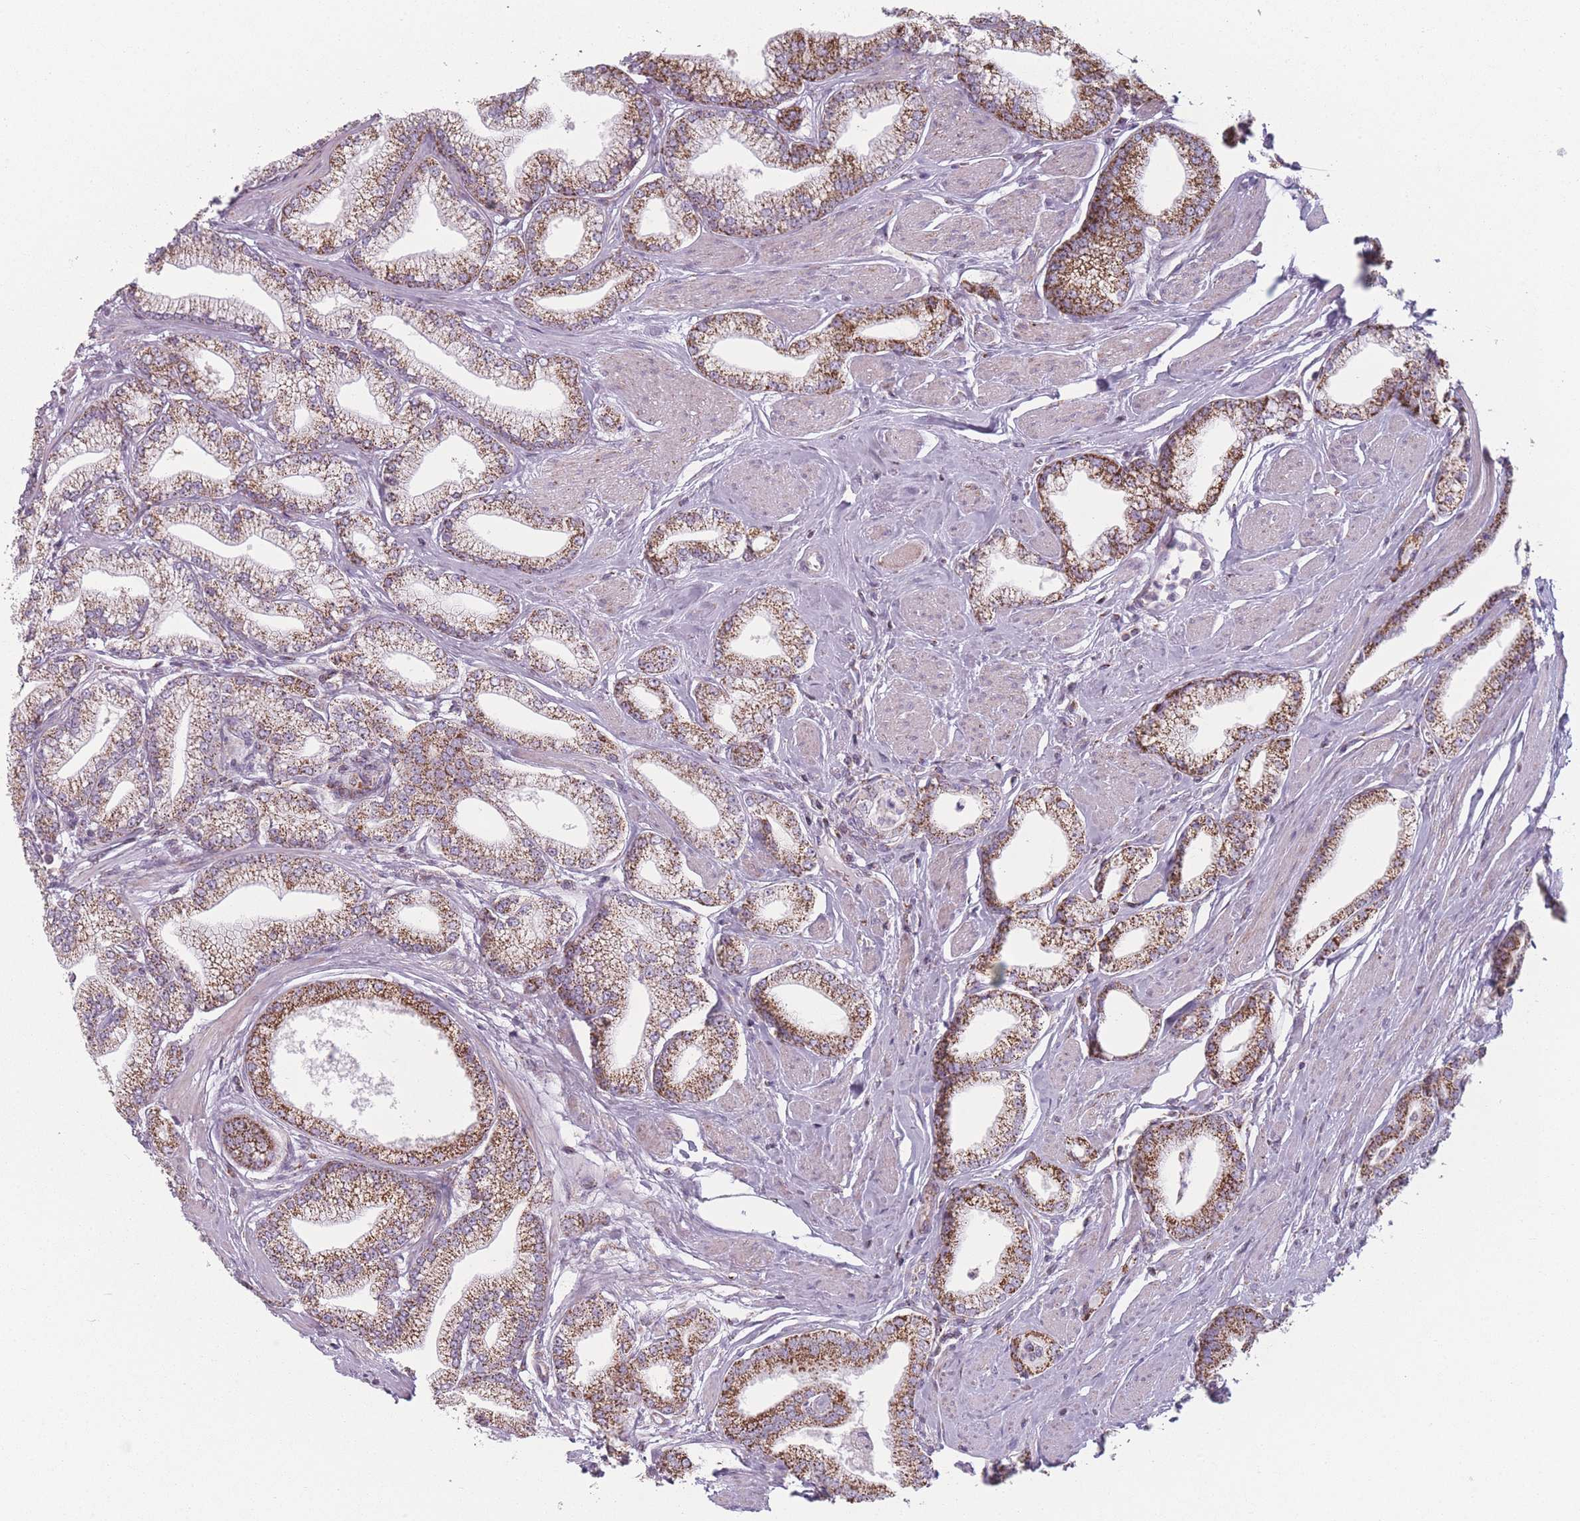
{"staining": {"intensity": "moderate", "quantity": ">75%", "location": "cytoplasmic/membranous"}, "tissue": "prostate cancer", "cell_type": "Tumor cells", "image_type": "cancer", "snomed": [{"axis": "morphology", "description": "Adenocarcinoma, High grade"}, {"axis": "topography", "description": "Prostate"}], "caption": "This is a photomicrograph of IHC staining of adenocarcinoma (high-grade) (prostate), which shows moderate positivity in the cytoplasmic/membranous of tumor cells.", "gene": "DCHS1", "patient": {"sex": "male", "age": 67}}